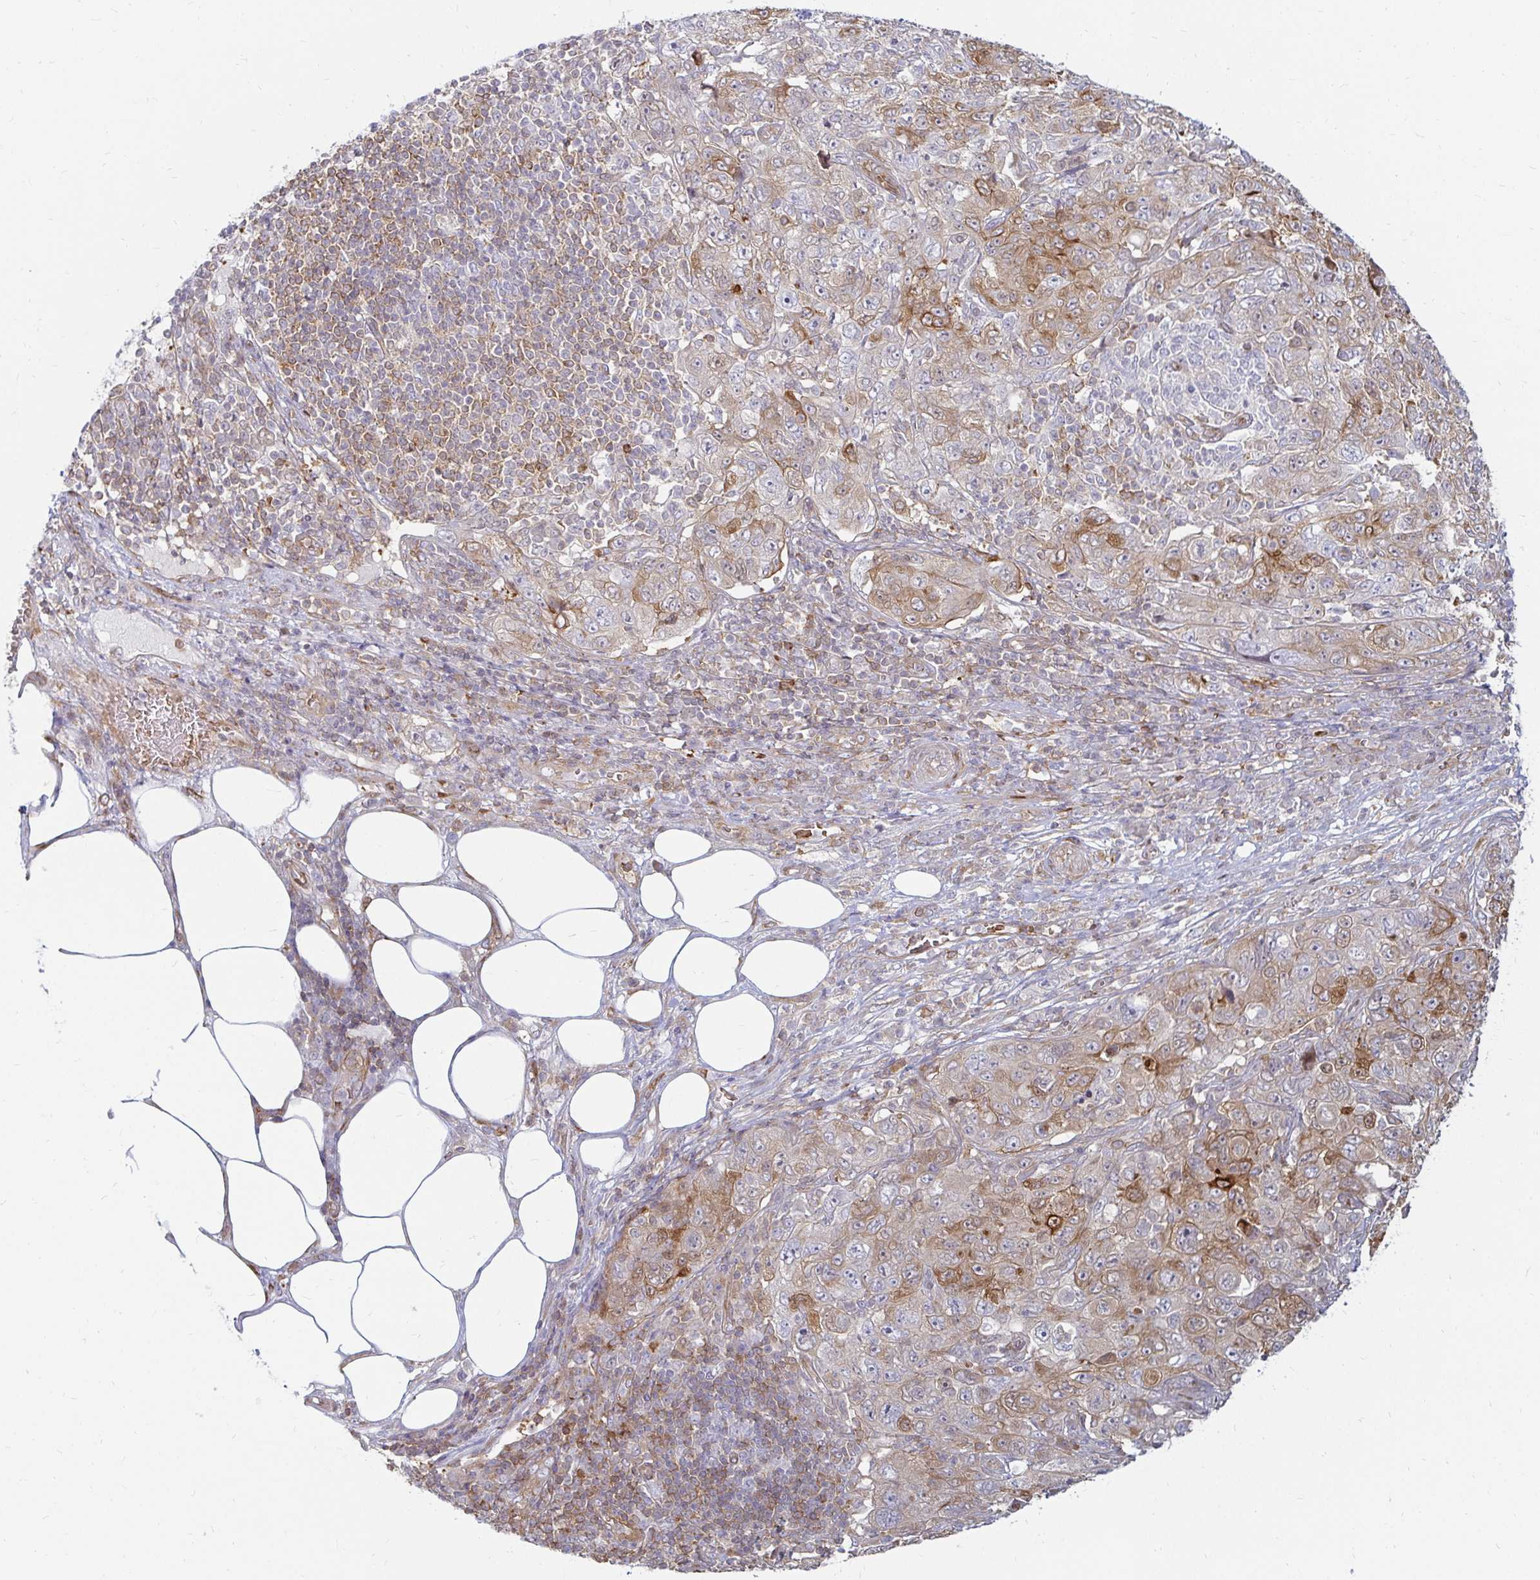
{"staining": {"intensity": "moderate", "quantity": "25%-75%", "location": "cytoplasmic/membranous"}, "tissue": "pancreatic cancer", "cell_type": "Tumor cells", "image_type": "cancer", "snomed": [{"axis": "morphology", "description": "Adenocarcinoma, NOS"}, {"axis": "topography", "description": "Pancreas"}], "caption": "Immunohistochemistry staining of adenocarcinoma (pancreatic), which demonstrates medium levels of moderate cytoplasmic/membranous positivity in approximately 25%-75% of tumor cells indicating moderate cytoplasmic/membranous protein staining. The staining was performed using DAB (3,3'-diaminobenzidine) (brown) for protein detection and nuclei were counterstained in hematoxylin (blue).", "gene": "CAST", "patient": {"sex": "male", "age": 68}}